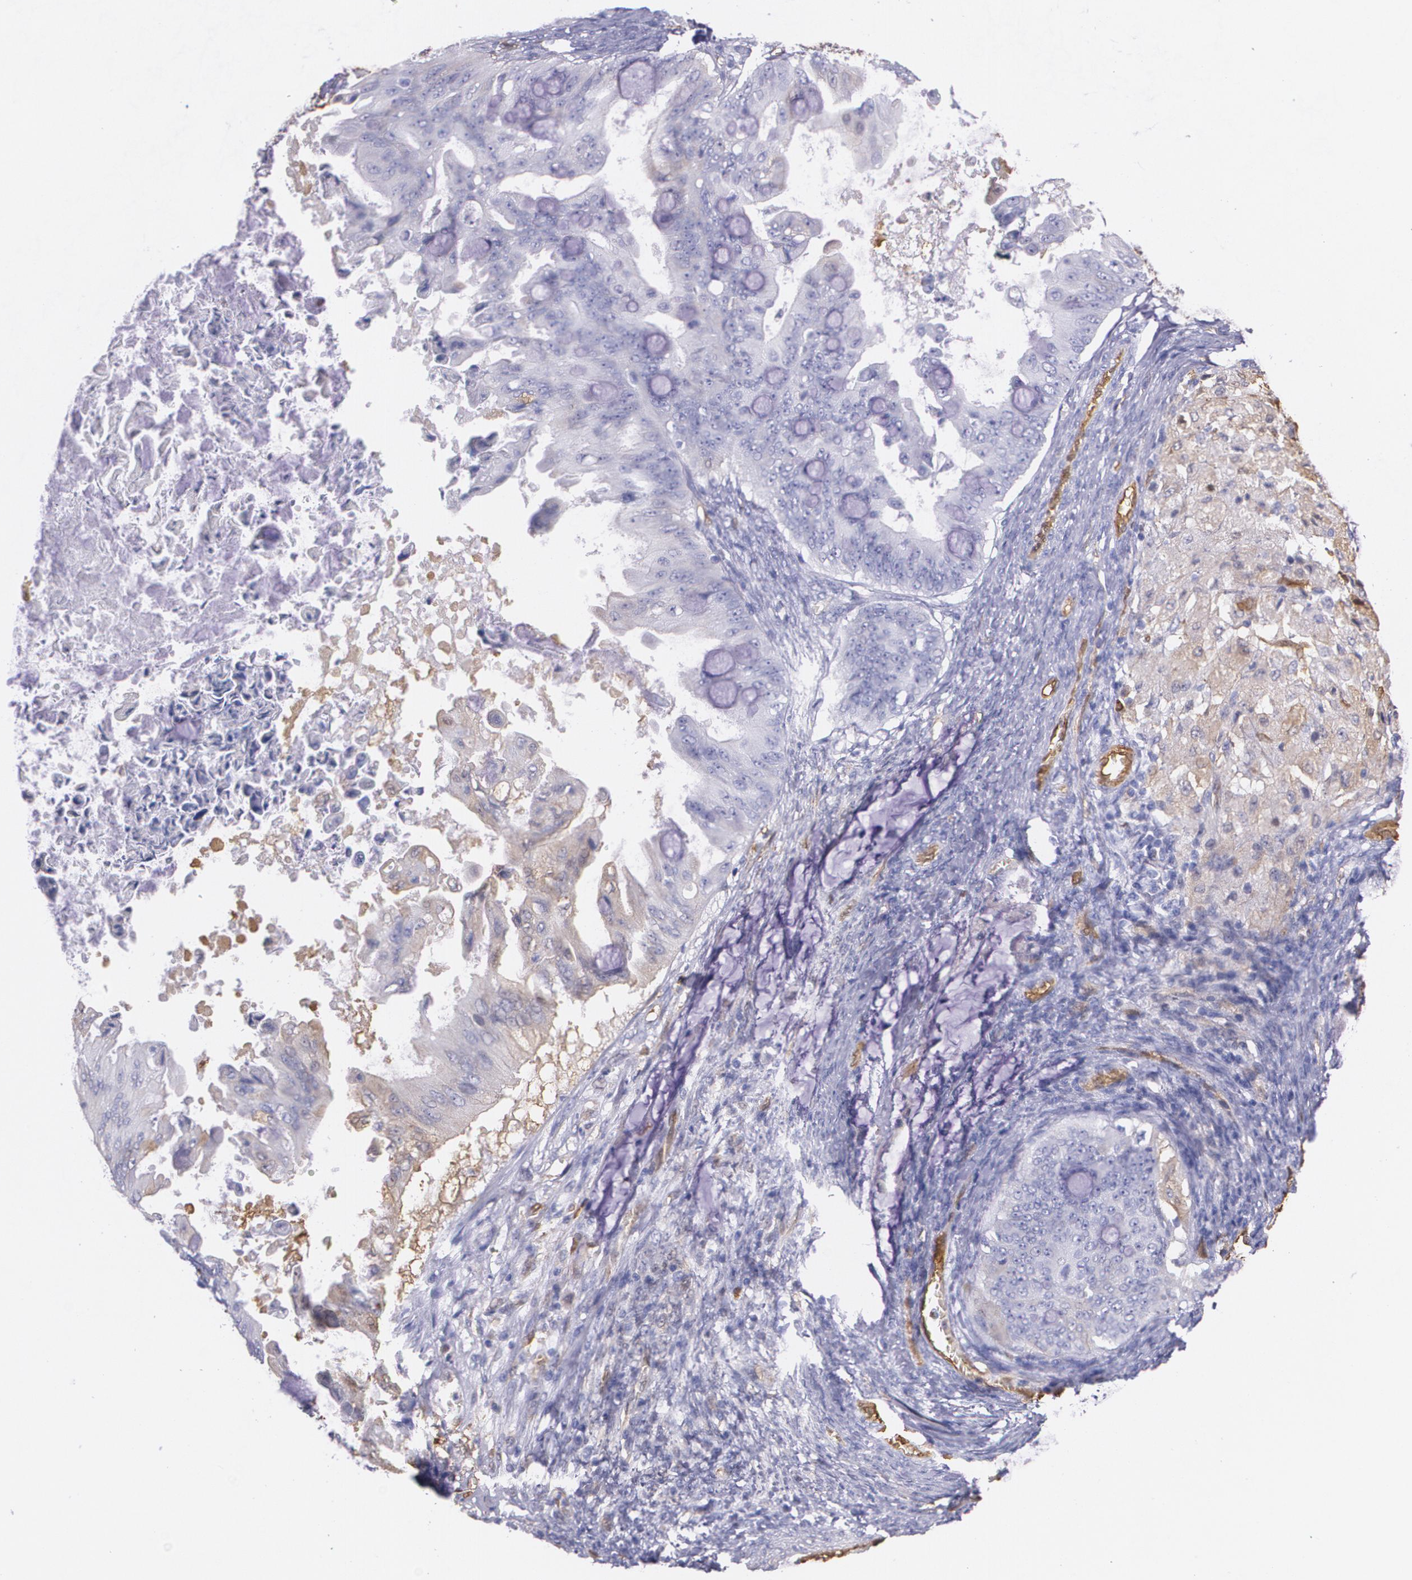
{"staining": {"intensity": "negative", "quantity": "none", "location": "none"}, "tissue": "ovarian cancer", "cell_type": "Tumor cells", "image_type": "cancer", "snomed": [{"axis": "morphology", "description": "Cystadenocarcinoma, mucinous, NOS"}, {"axis": "topography", "description": "Ovary"}], "caption": "Tumor cells show no significant expression in ovarian mucinous cystadenocarcinoma.", "gene": "MMP2", "patient": {"sex": "female", "age": 37}}